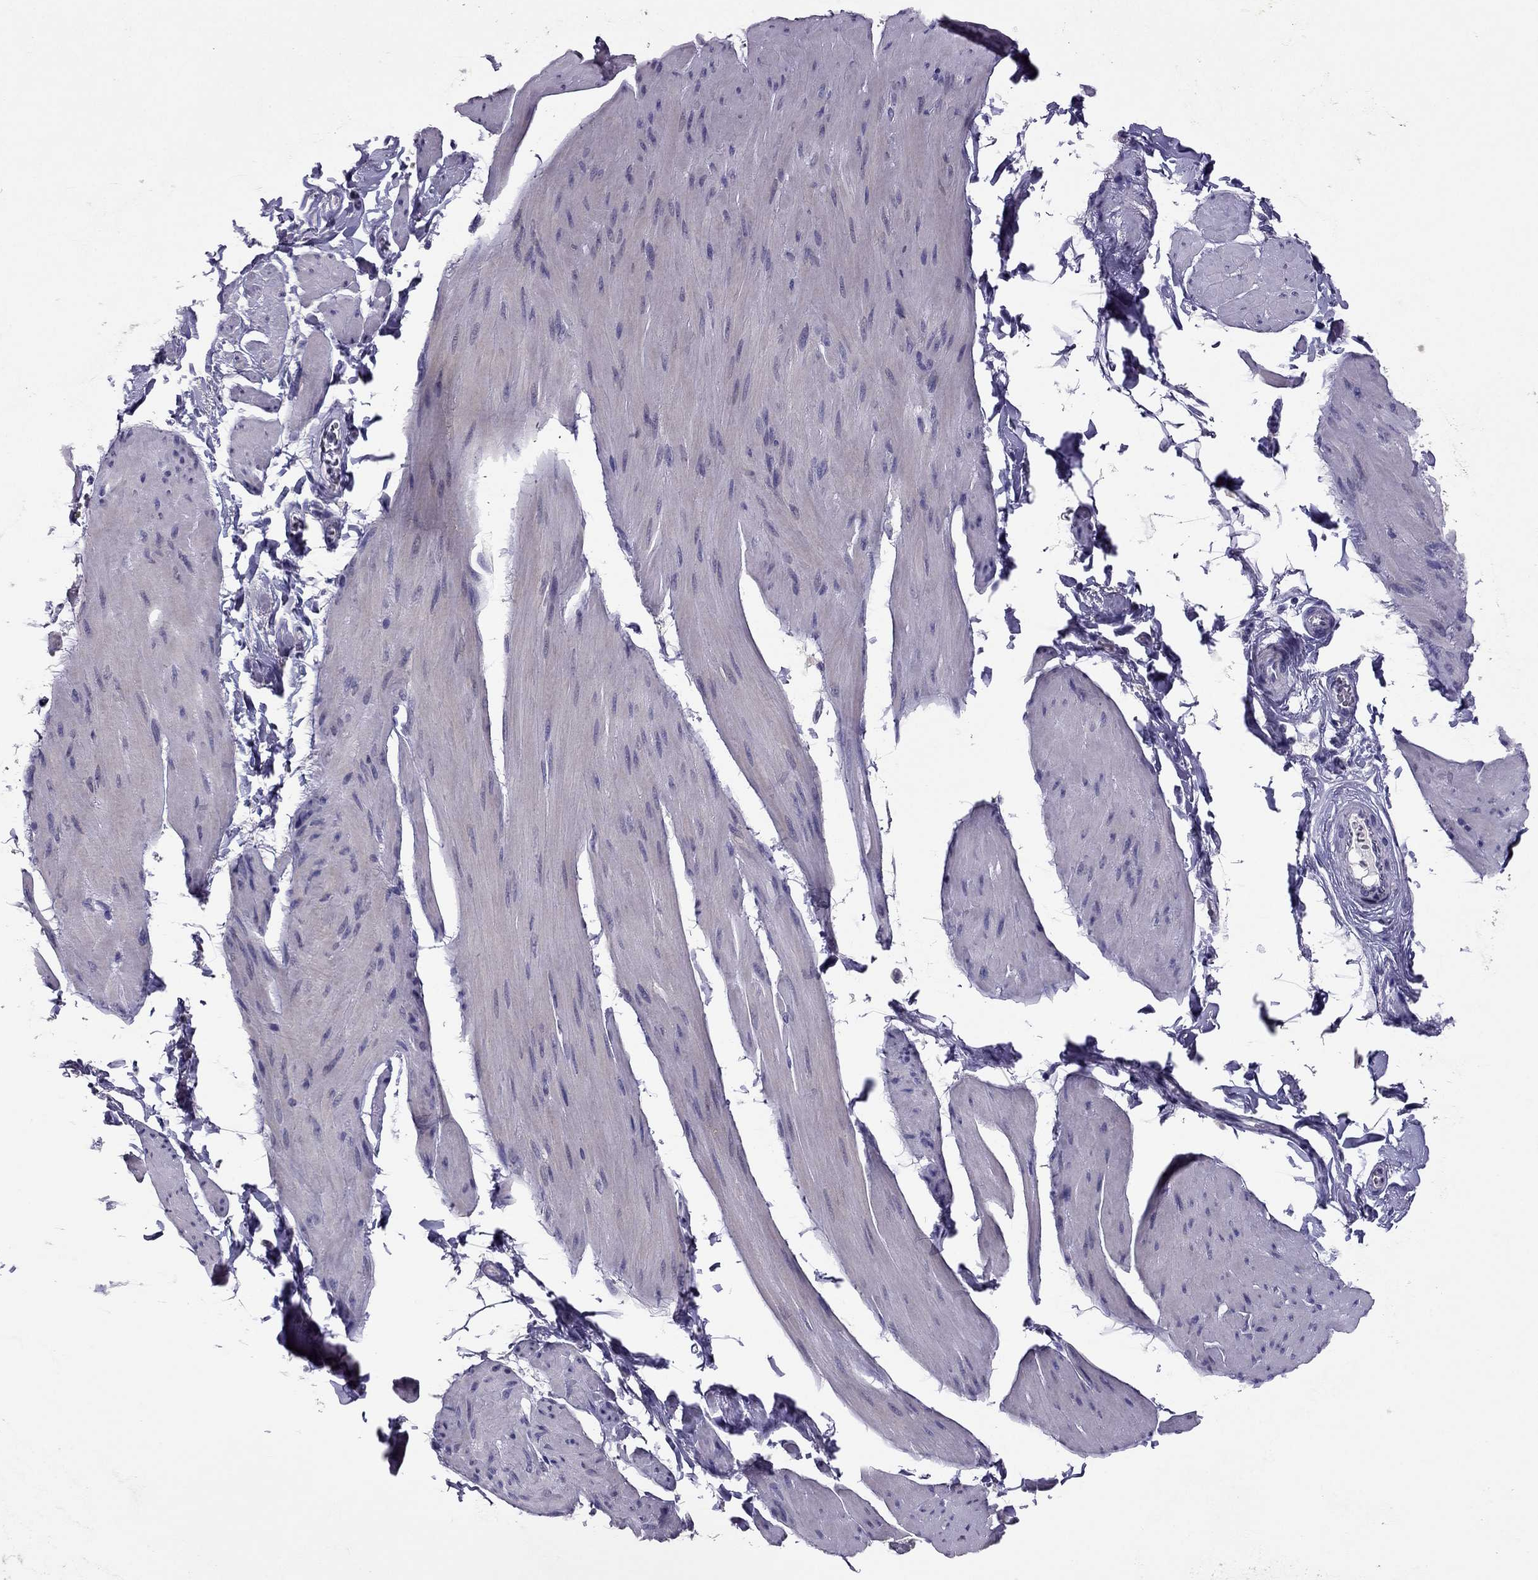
{"staining": {"intensity": "negative", "quantity": "none", "location": "none"}, "tissue": "smooth muscle", "cell_type": "Smooth muscle cells", "image_type": "normal", "snomed": [{"axis": "morphology", "description": "Normal tissue, NOS"}, {"axis": "topography", "description": "Adipose tissue"}, {"axis": "topography", "description": "Smooth muscle"}, {"axis": "topography", "description": "Peripheral nerve tissue"}], "caption": "Immunohistochemistry (IHC) image of benign smooth muscle: human smooth muscle stained with DAB exhibits no significant protein expression in smooth muscle cells.", "gene": "RHO", "patient": {"sex": "male", "age": 83}}